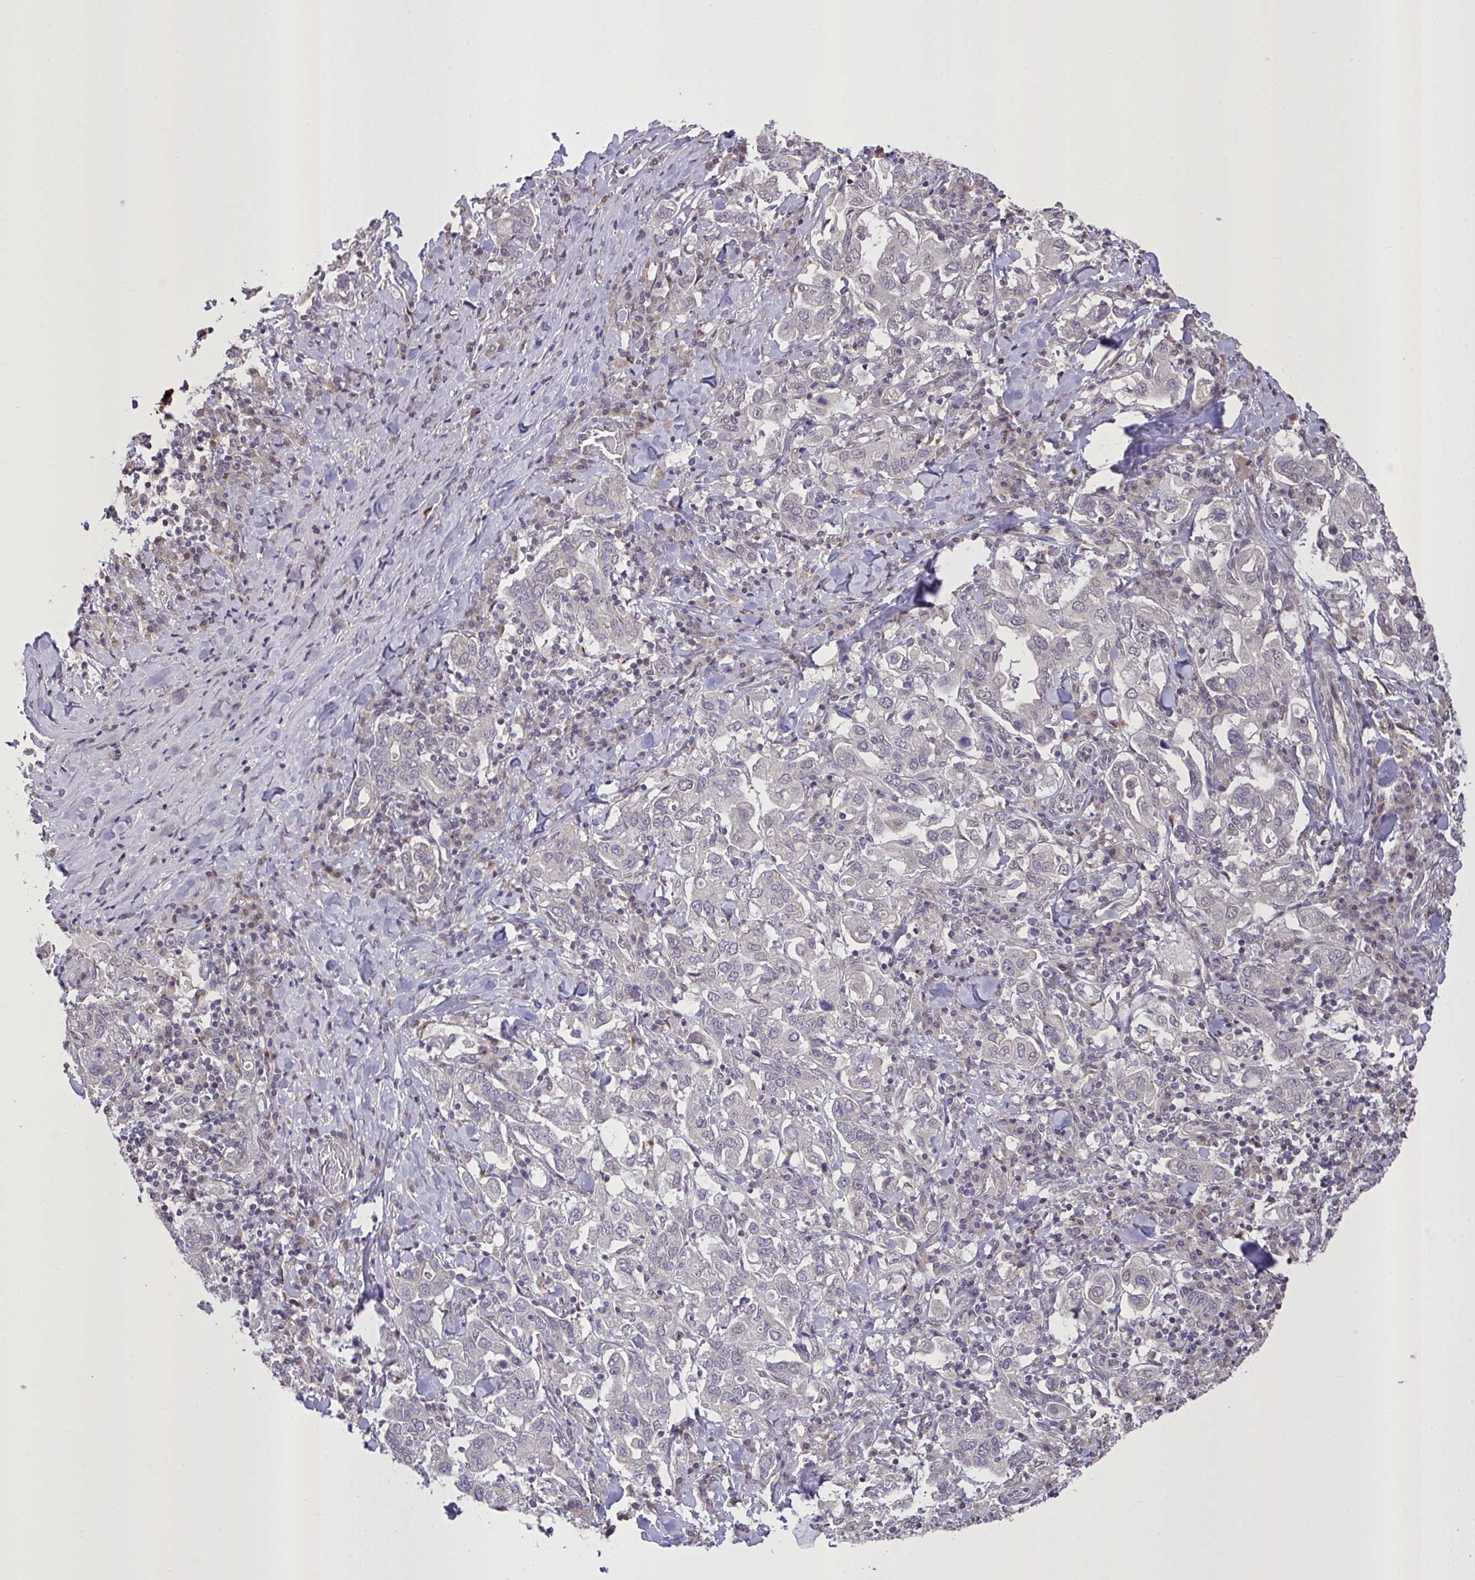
{"staining": {"intensity": "negative", "quantity": "none", "location": "none"}, "tissue": "stomach cancer", "cell_type": "Tumor cells", "image_type": "cancer", "snomed": [{"axis": "morphology", "description": "Adenocarcinoma, NOS"}, {"axis": "topography", "description": "Stomach, upper"}], "caption": "Stomach cancer was stained to show a protein in brown. There is no significant expression in tumor cells.", "gene": "MRGPRX2", "patient": {"sex": "male", "age": 62}}